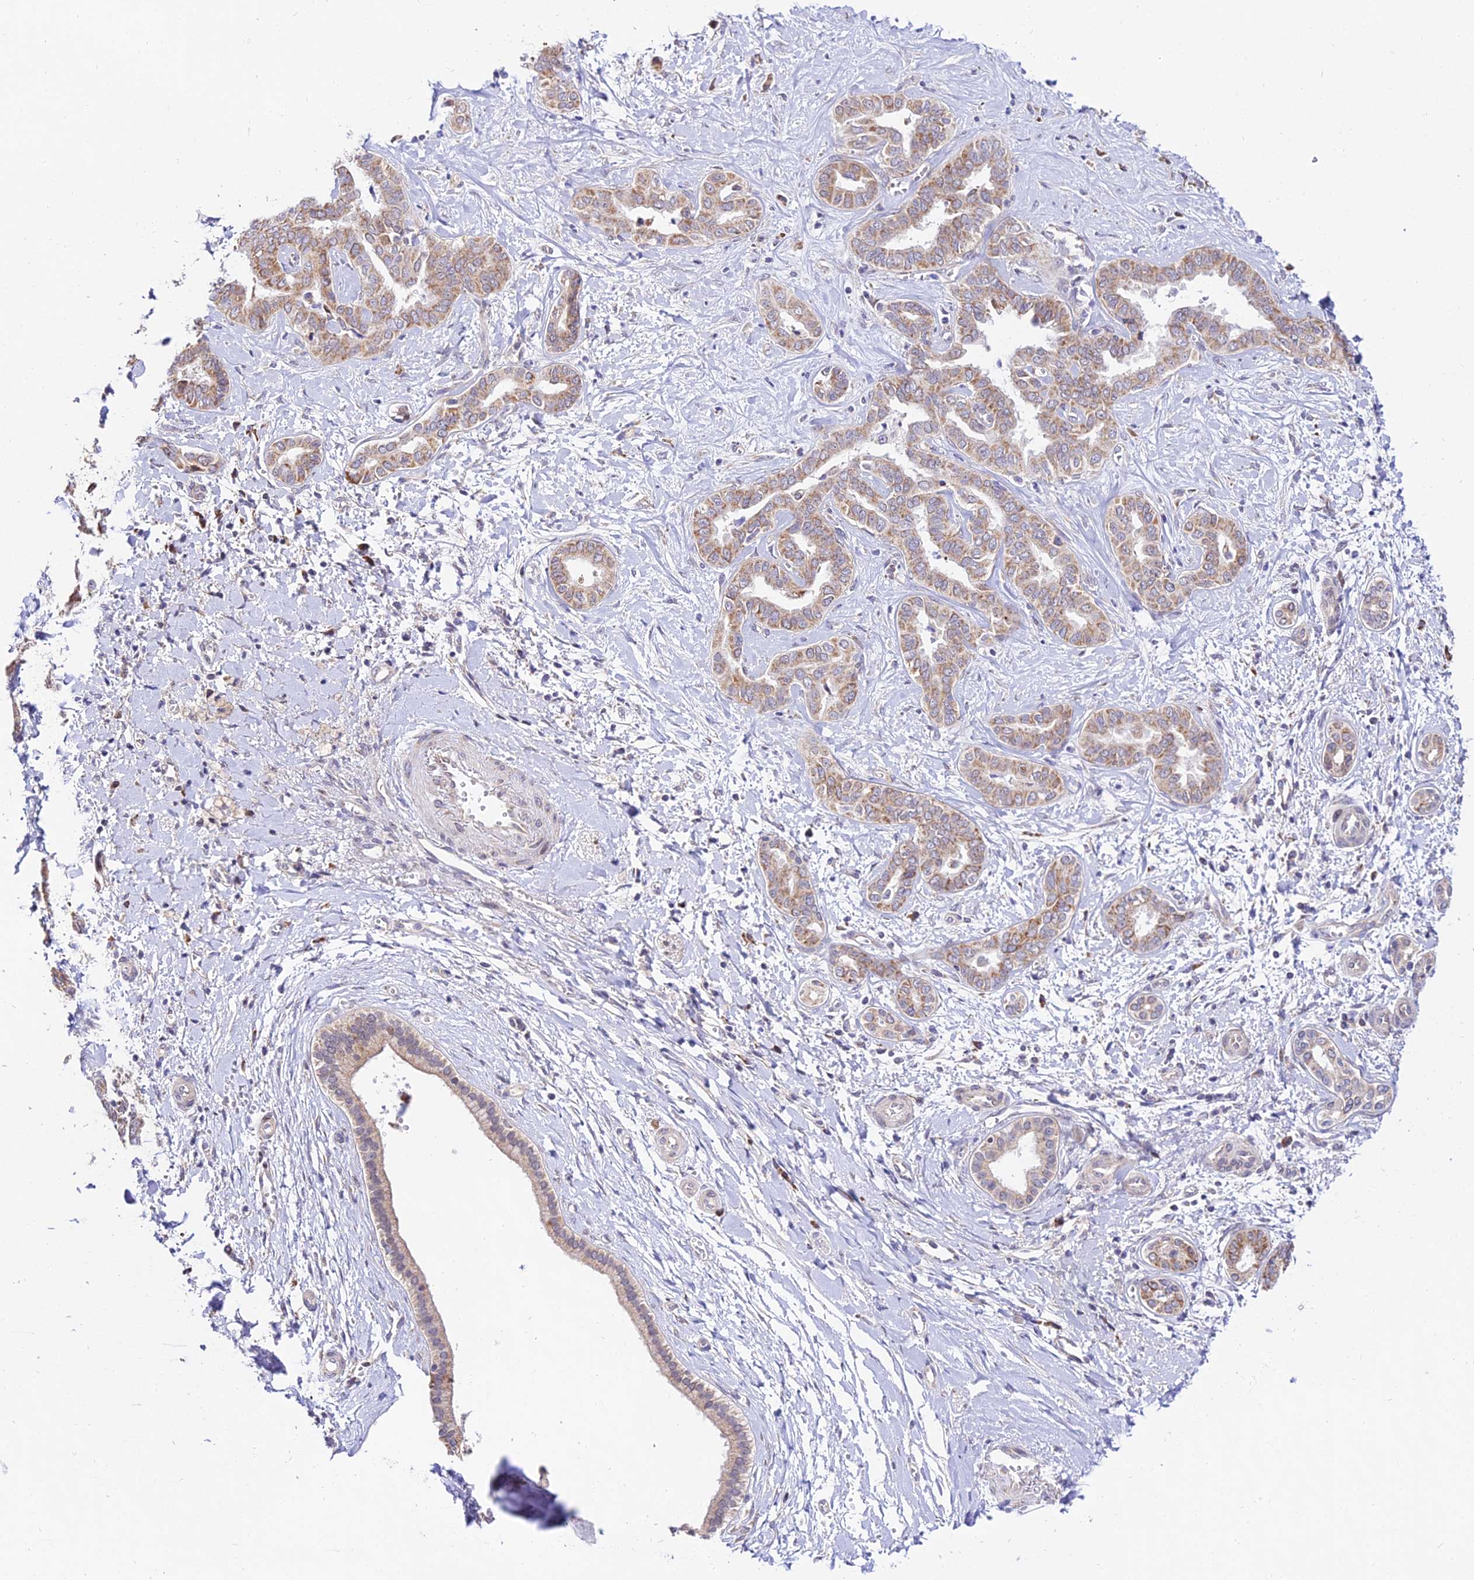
{"staining": {"intensity": "moderate", "quantity": ">75%", "location": "cytoplasmic/membranous"}, "tissue": "liver cancer", "cell_type": "Tumor cells", "image_type": "cancer", "snomed": [{"axis": "morphology", "description": "Cholangiocarcinoma"}, {"axis": "topography", "description": "Liver"}], "caption": "Human liver cholangiocarcinoma stained with a brown dye displays moderate cytoplasmic/membranous positive positivity in about >75% of tumor cells.", "gene": "ATP5PB", "patient": {"sex": "female", "age": 77}}